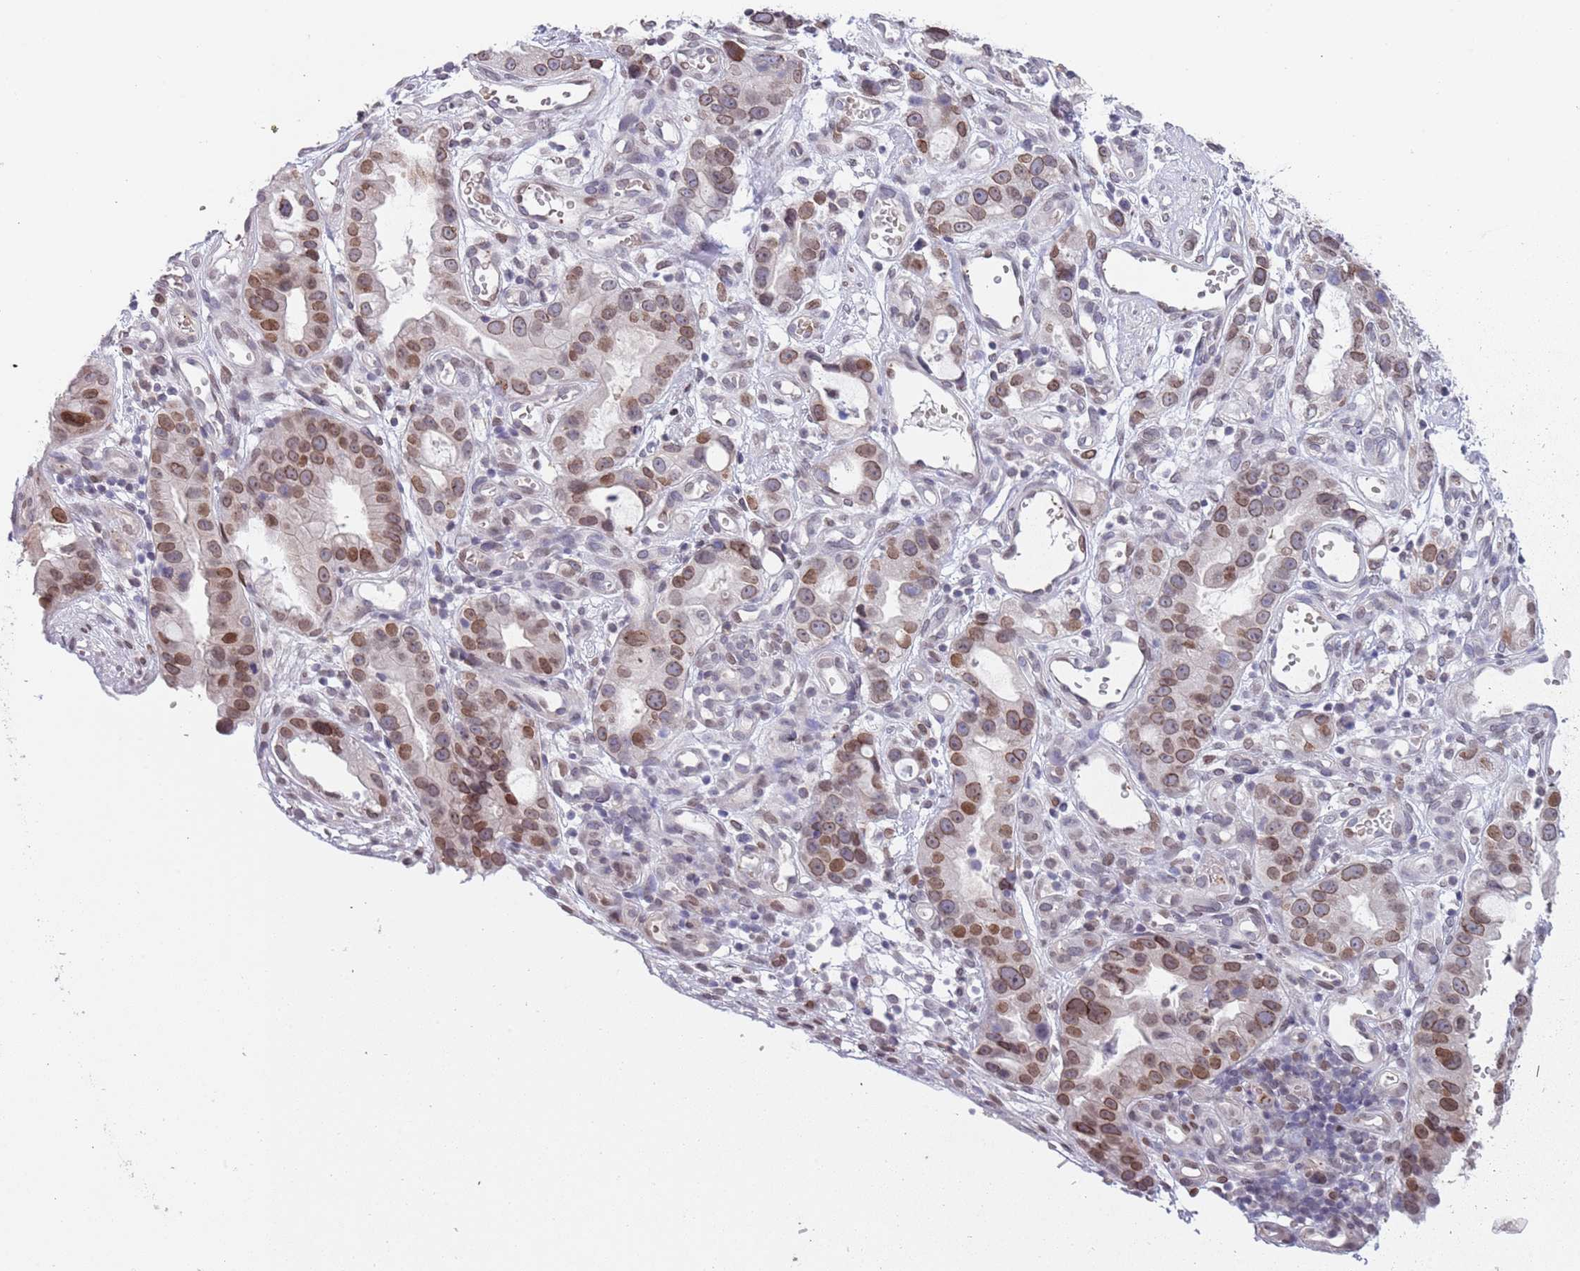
{"staining": {"intensity": "moderate", "quantity": ">75%", "location": "cytoplasmic/membranous,nuclear"}, "tissue": "stomach cancer", "cell_type": "Tumor cells", "image_type": "cancer", "snomed": [{"axis": "morphology", "description": "Adenocarcinoma, NOS"}, {"axis": "topography", "description": "Stomach"}], "caption": "Approximately >75% of tumor cells in stomach adenocarcinoma display moderate cytoplasmic/membranous and nuclear protein expression as visualized by brown immunohistochemical staining.", "gene": "KLHDC2", "patient": {"sex": "male", "age": 55}}